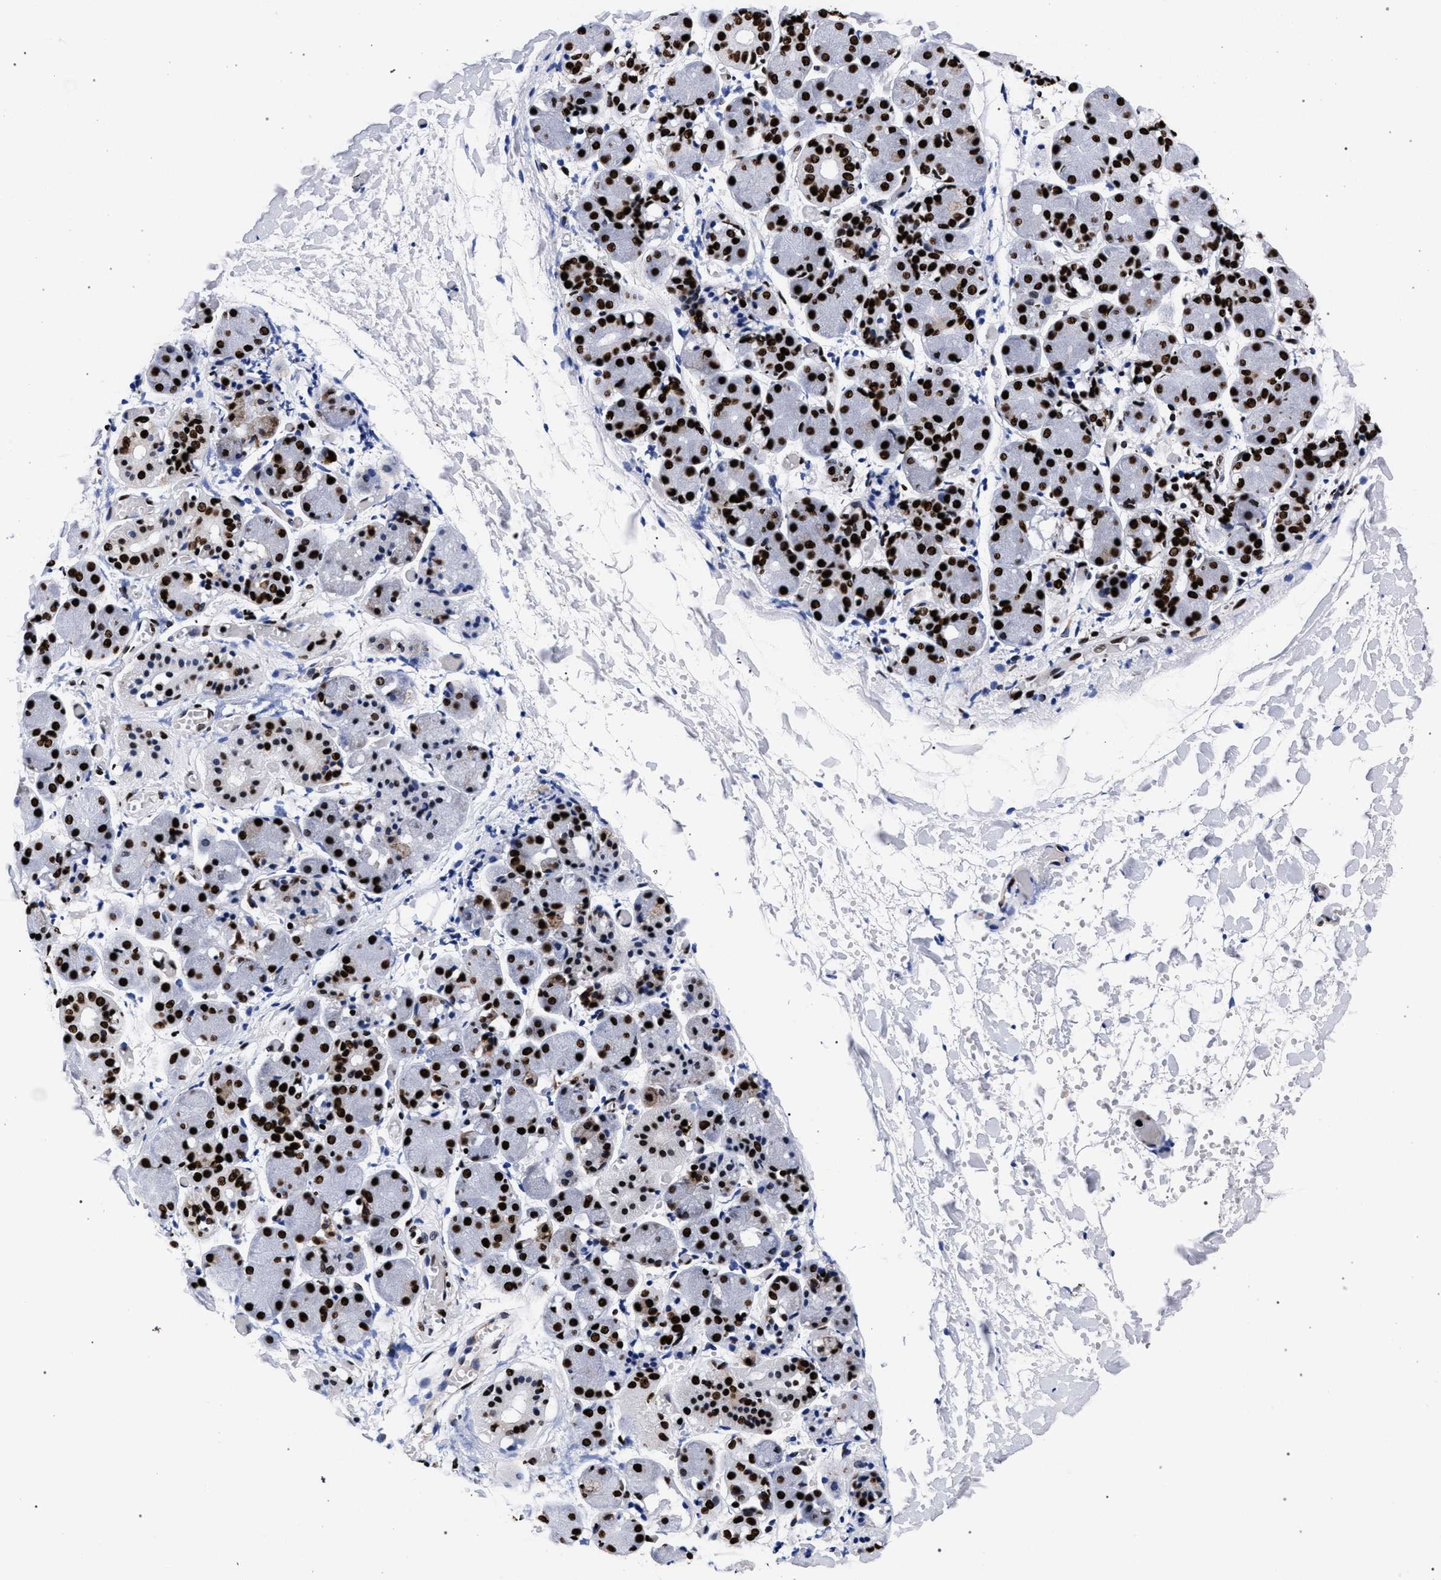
{"staining": {"intensity": "strong", "quantity": ">75%", "location": "nuclear"}, "tissue": "salivary gland", "cell_type": "Glandular cells", "image_type": "normal", "snomed": [{"axis": "morphology", "description": "Normal tissue, NOS"}, {"axis": "topography", "description": "Salivary gland"}], "caption": "Human salivary gland stained with a brown dye reveals strong nuclear positive positivity in approximately >75% of glandular cells.", "gene": "HNRNPA1", "patient": {"sex": "female", "age": 24}}